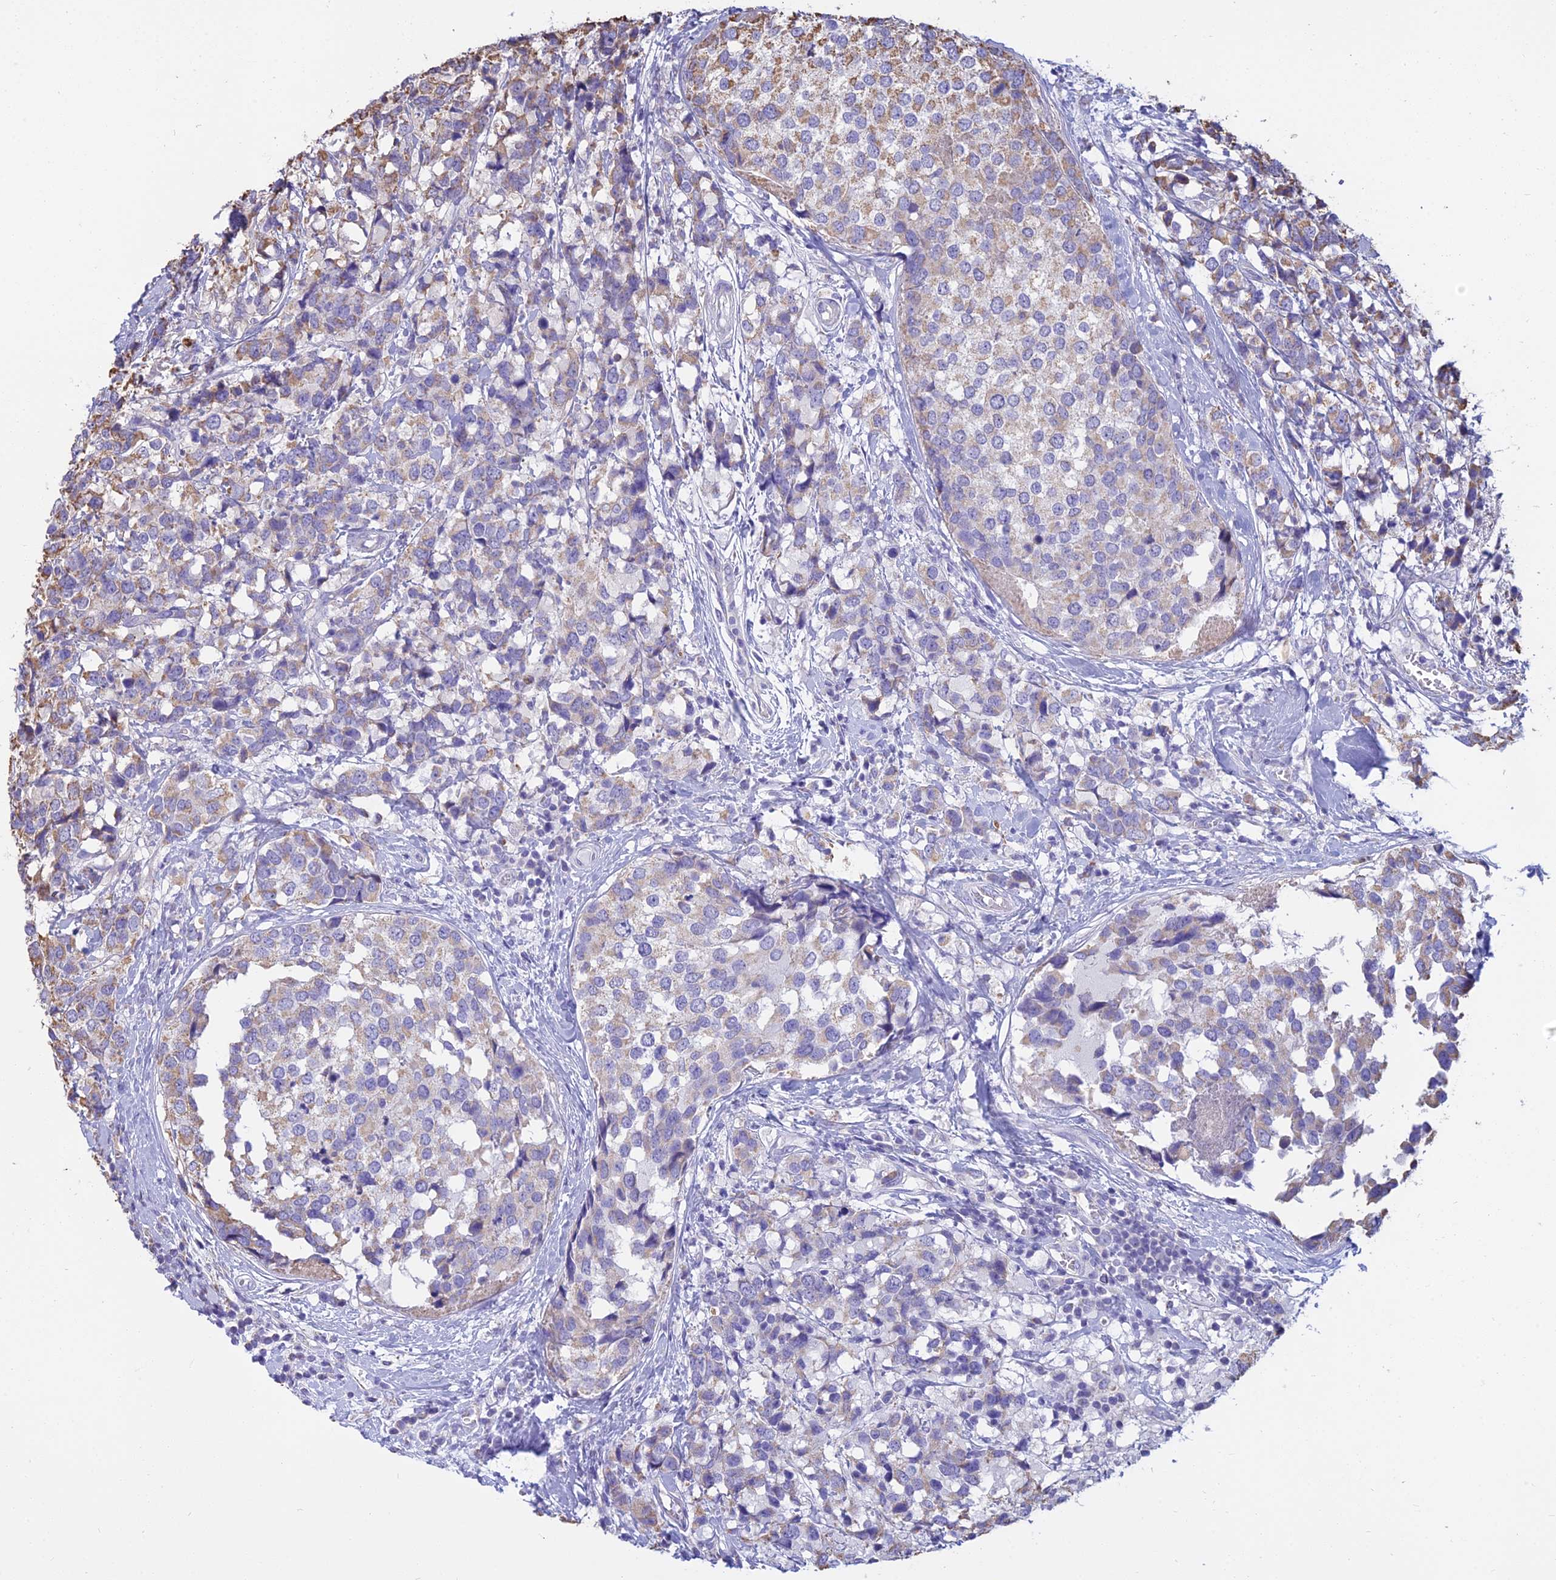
{"staining": {"intensity": "moderate", "quantity": "25%-75%", "location": "cytoplasmic/membranous"}, "tissue": "breast cancer", "cell_type": "Tumor cells", "image_type": "cancer", "snomed": [{"axis": "morphology", "description": "Lobular carcinoma"}, {"axis": "topography", "description": "Breast"}], "caption": "Immunohistochemical staining of breast cancer shows moderate cytoplasmic/membranous protein expression in about 25%-75% of tumor cells.", "gene": "OR2W3", "patient": {"sex": "female", "age": 59}}